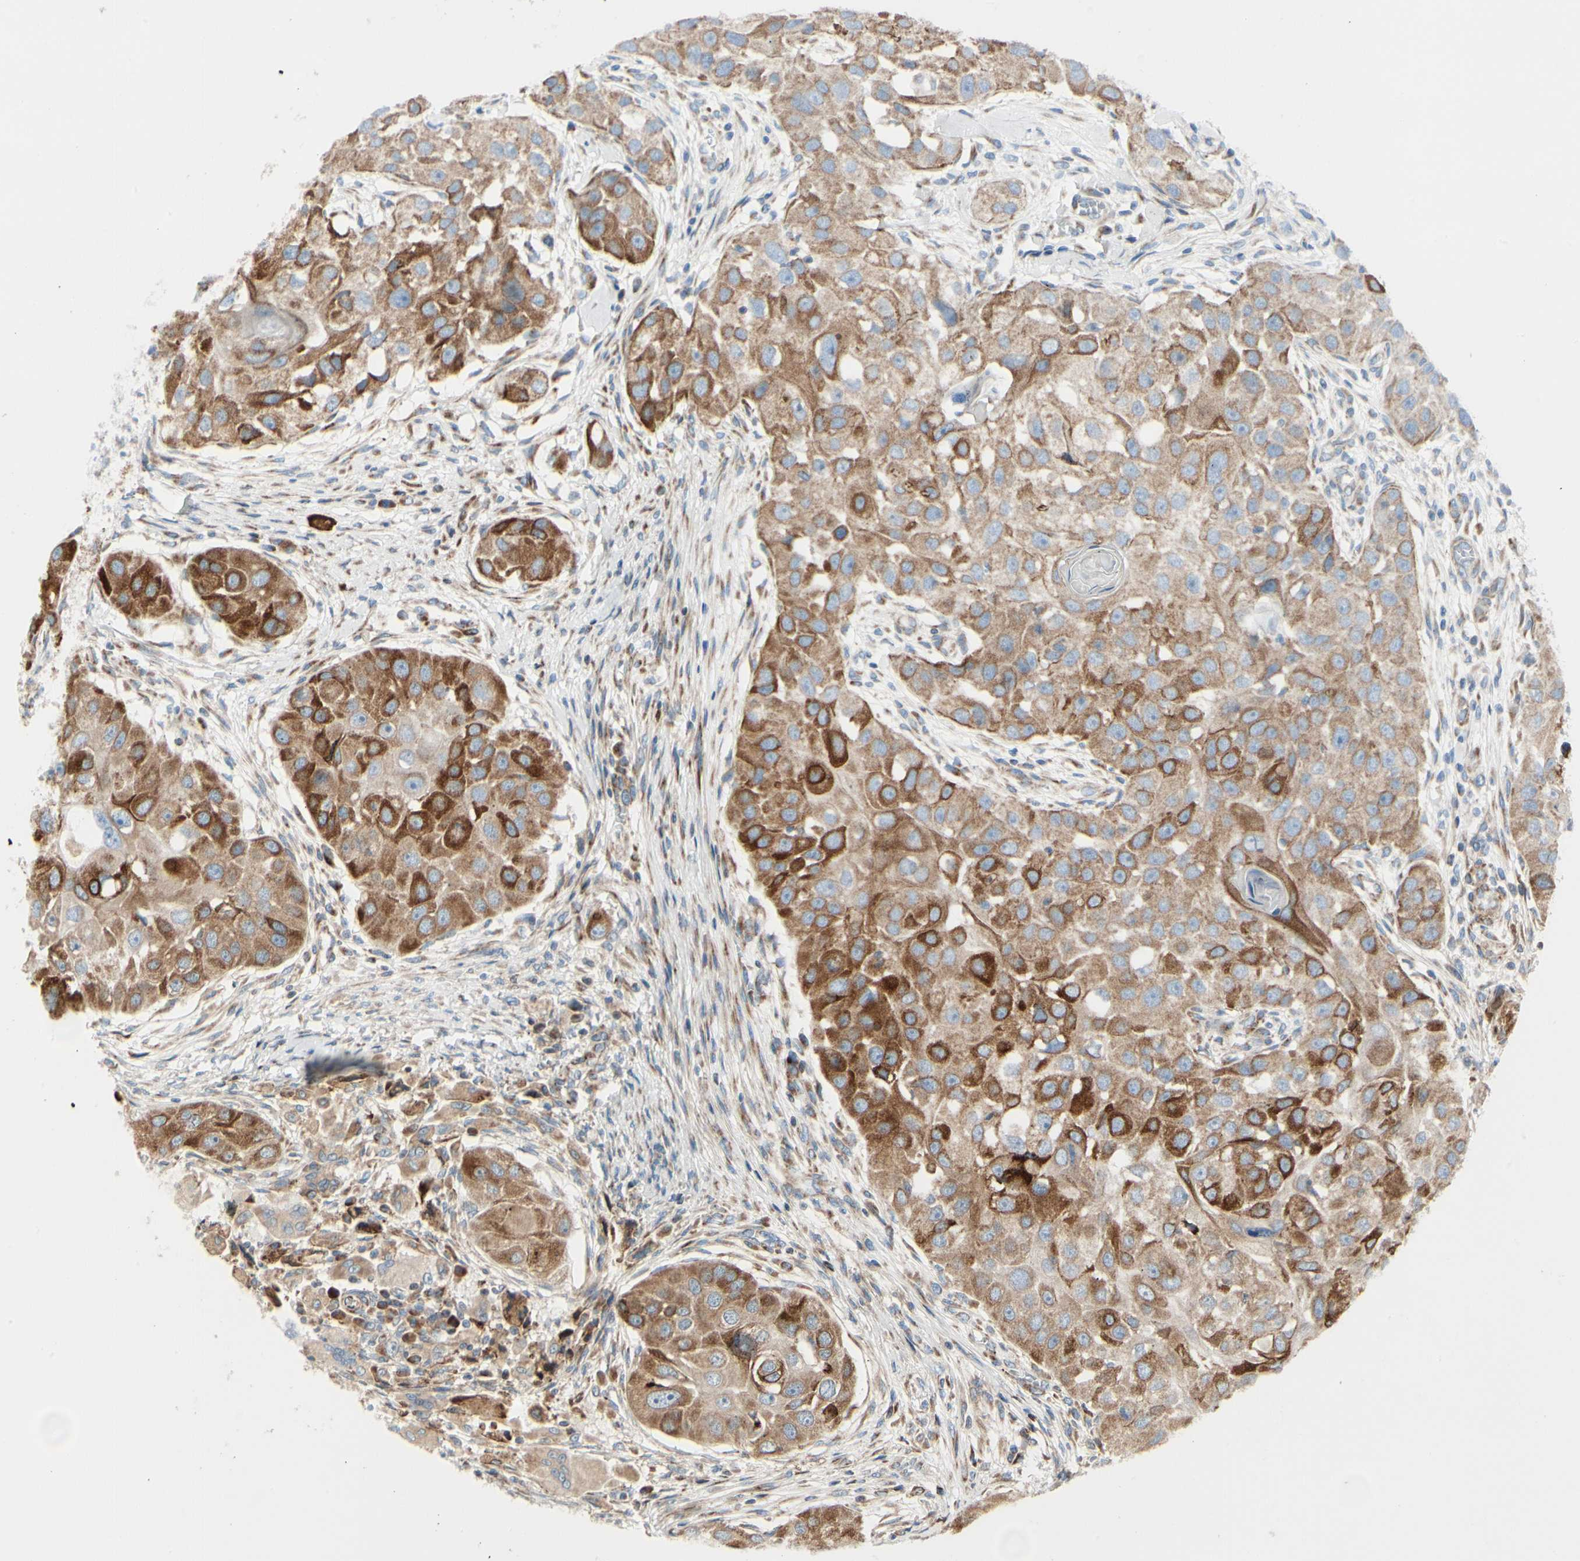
{"staining": {"intensity": "strong", "quantity": ">75%", "location": "cytoplasmic/membranous"}, "tissue": "head and neck cancer", "cell_type": "Tumor cells", "image_type": "cancer", "snomed": [{"axis": "morphology", "description": "Normal tissue, NOS"}, {"axis": "morphology", "description": "Squamous cell carcinoma, NOS"}, {"axis": "topography", "description": "Skeletal muscle"}, {"axis": "topography", "description": "Head-Neck"}], "caption": "Immunohistochemical staining of head and neck squamous cell carcinoma exhibits strong cytoplasmic/membranous protein staining in about >75% of tumor cells.", "gene": "MRPL9", "patient": {"sex": "male", "age": 51}}